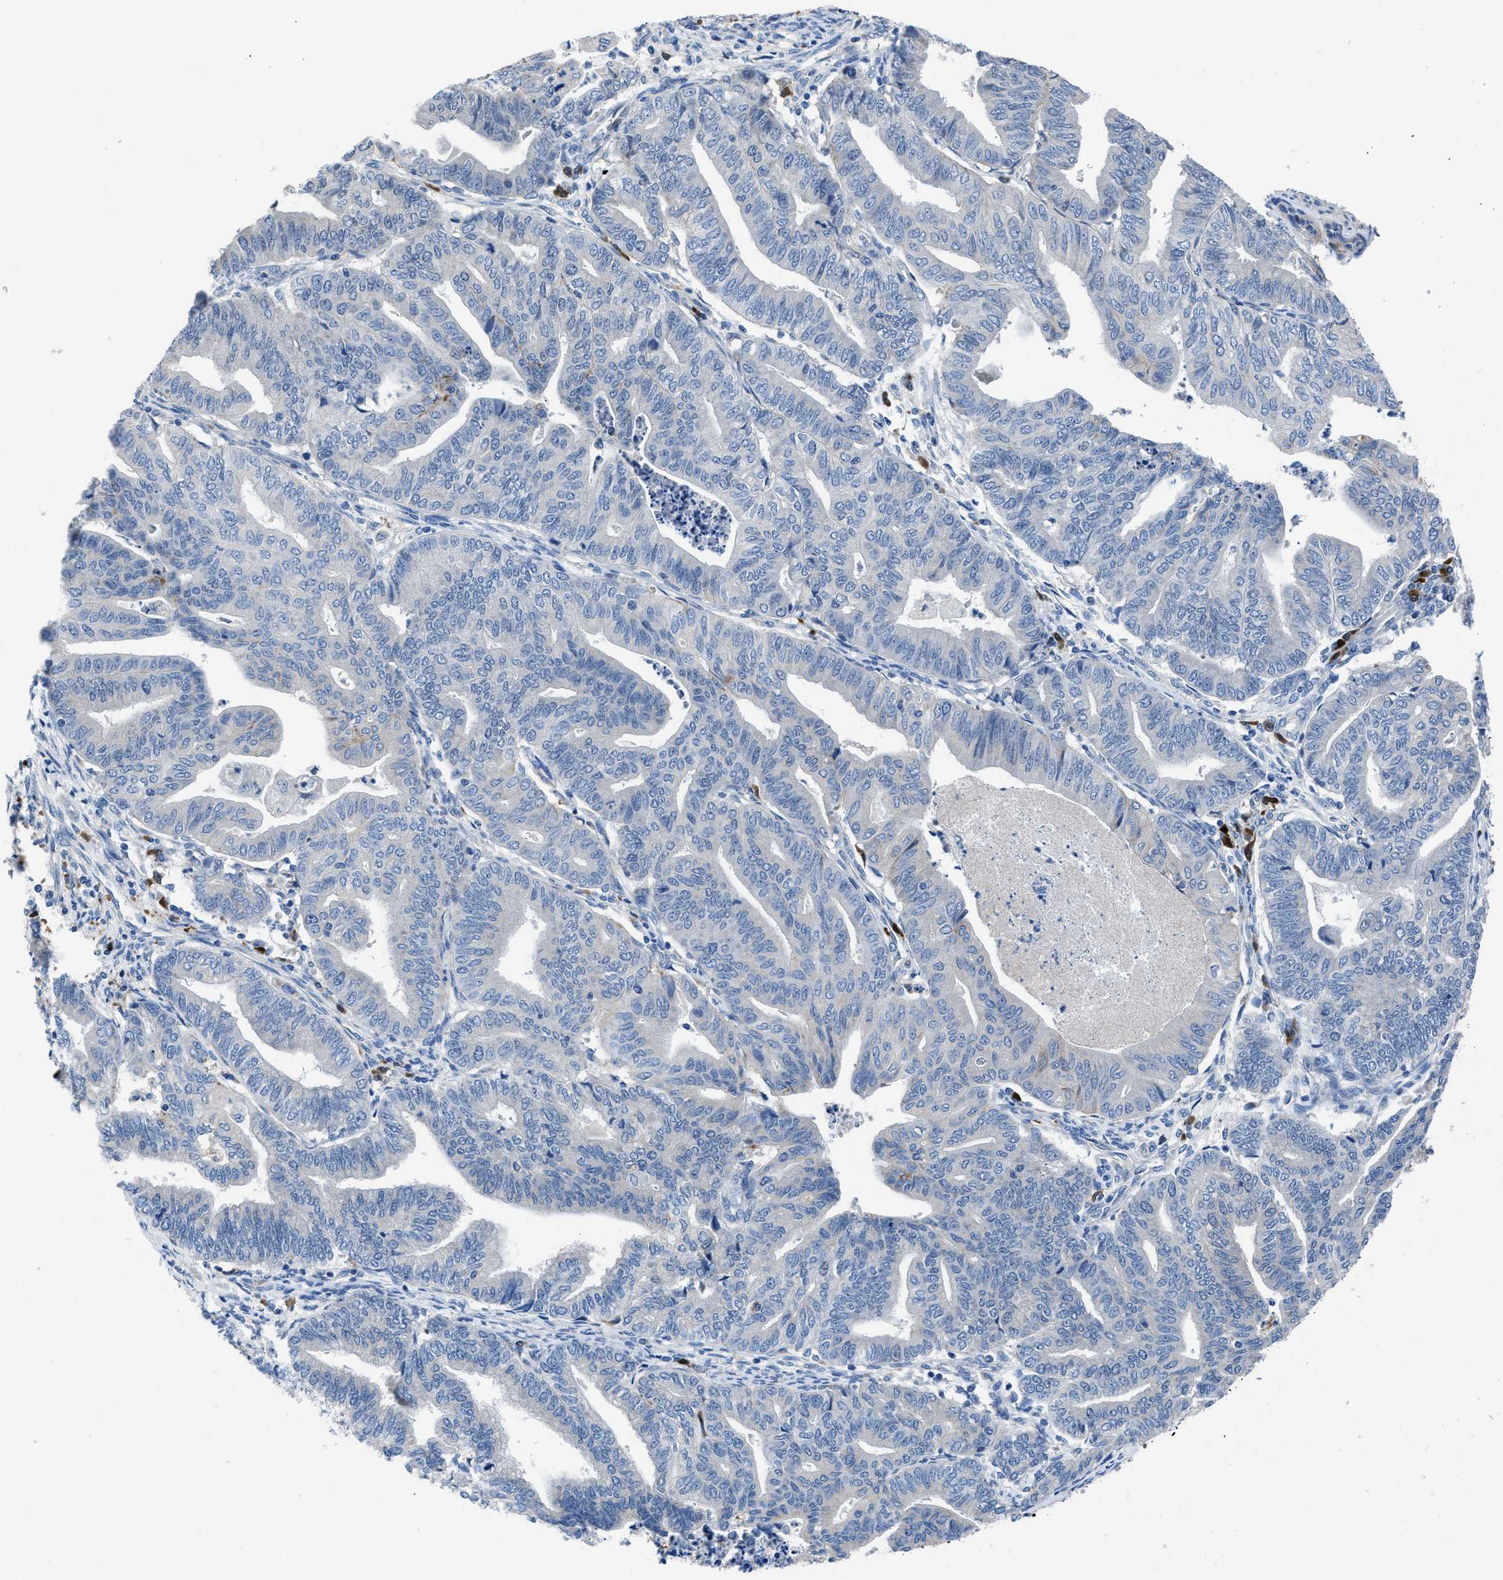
{"staining": {"intensity": "negative", "quantity": "none", "location": "none"}, "tissue": "endometrial cancer", "cell_type": "Tumor cells", "image_type": "cancer", "snomed": [{"axis": "morphology", "description": "Adenocarcinoma, NOS"}, {"axis": "topography", "description": "Endometrium"}], "caption": "The photomicrograph demonstrates no significant staining in tumor cells of endometrial cancer. The staining was performed using DAB (3,3'-diaminobenzidine) to visualize the protein expression in brown, while the nuclei were stained in blue with hematoxylin (Magnification: 20x).", "gene": "UAP1", "patient": {"sex": "female", "age": 79}}